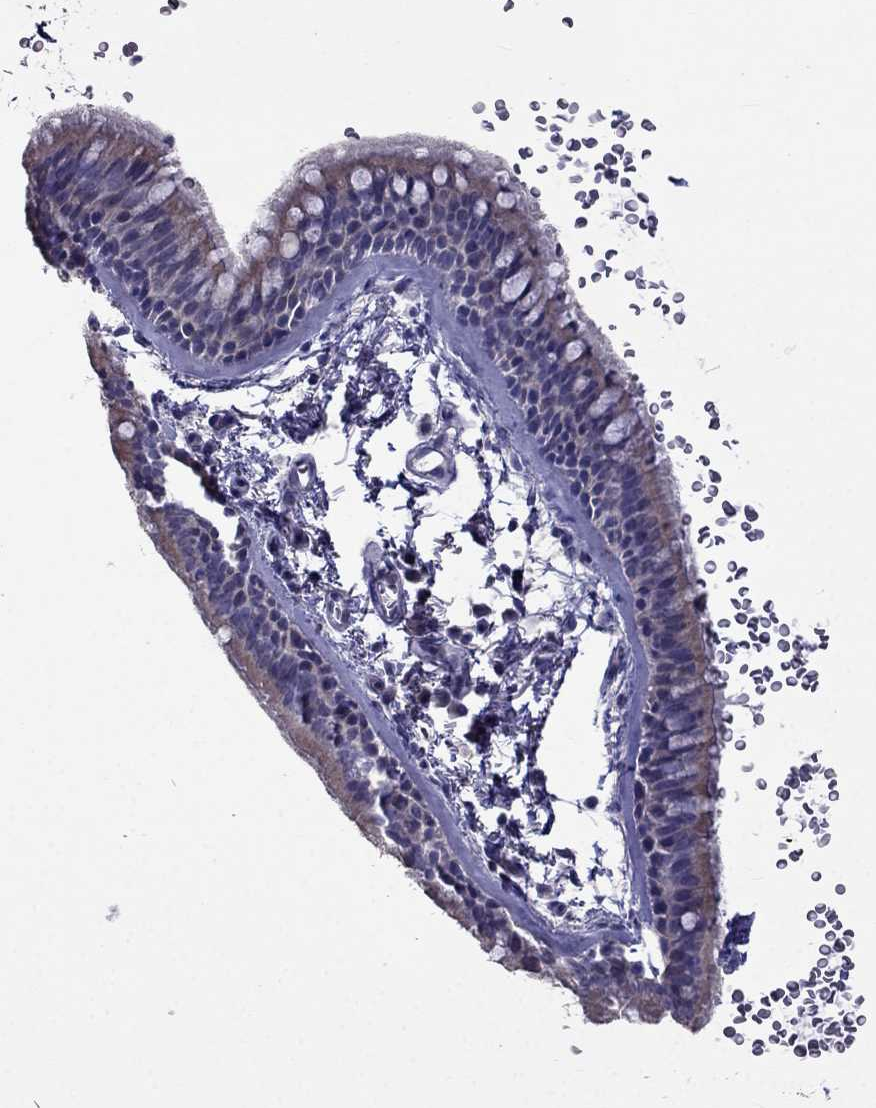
{"staining": {"intensity": "weak", "quantity": "<25%", "location": "cytoplasmic/membranous"}, "tissue": "bronchus", "cell_type": "Respiratory epithelial cells", "image_type": "normal", "snomed": [{"axis": "morphology", "description": "Normal tissue, NOS"}, {"axis": "topography", "description": "Lymph node"}, {"axis": "topography", "description": "Bronchus"}], "caption": "This image is of benign bronchus stained with immunohistochemistry to label a protein in brown with the nuclei are counter-stained blue. There is no staining in respiratory epithelial cells. Nuclei are stained in blue.", "gene": "AK5", "patient": {"sex": "female", "age": 70}}